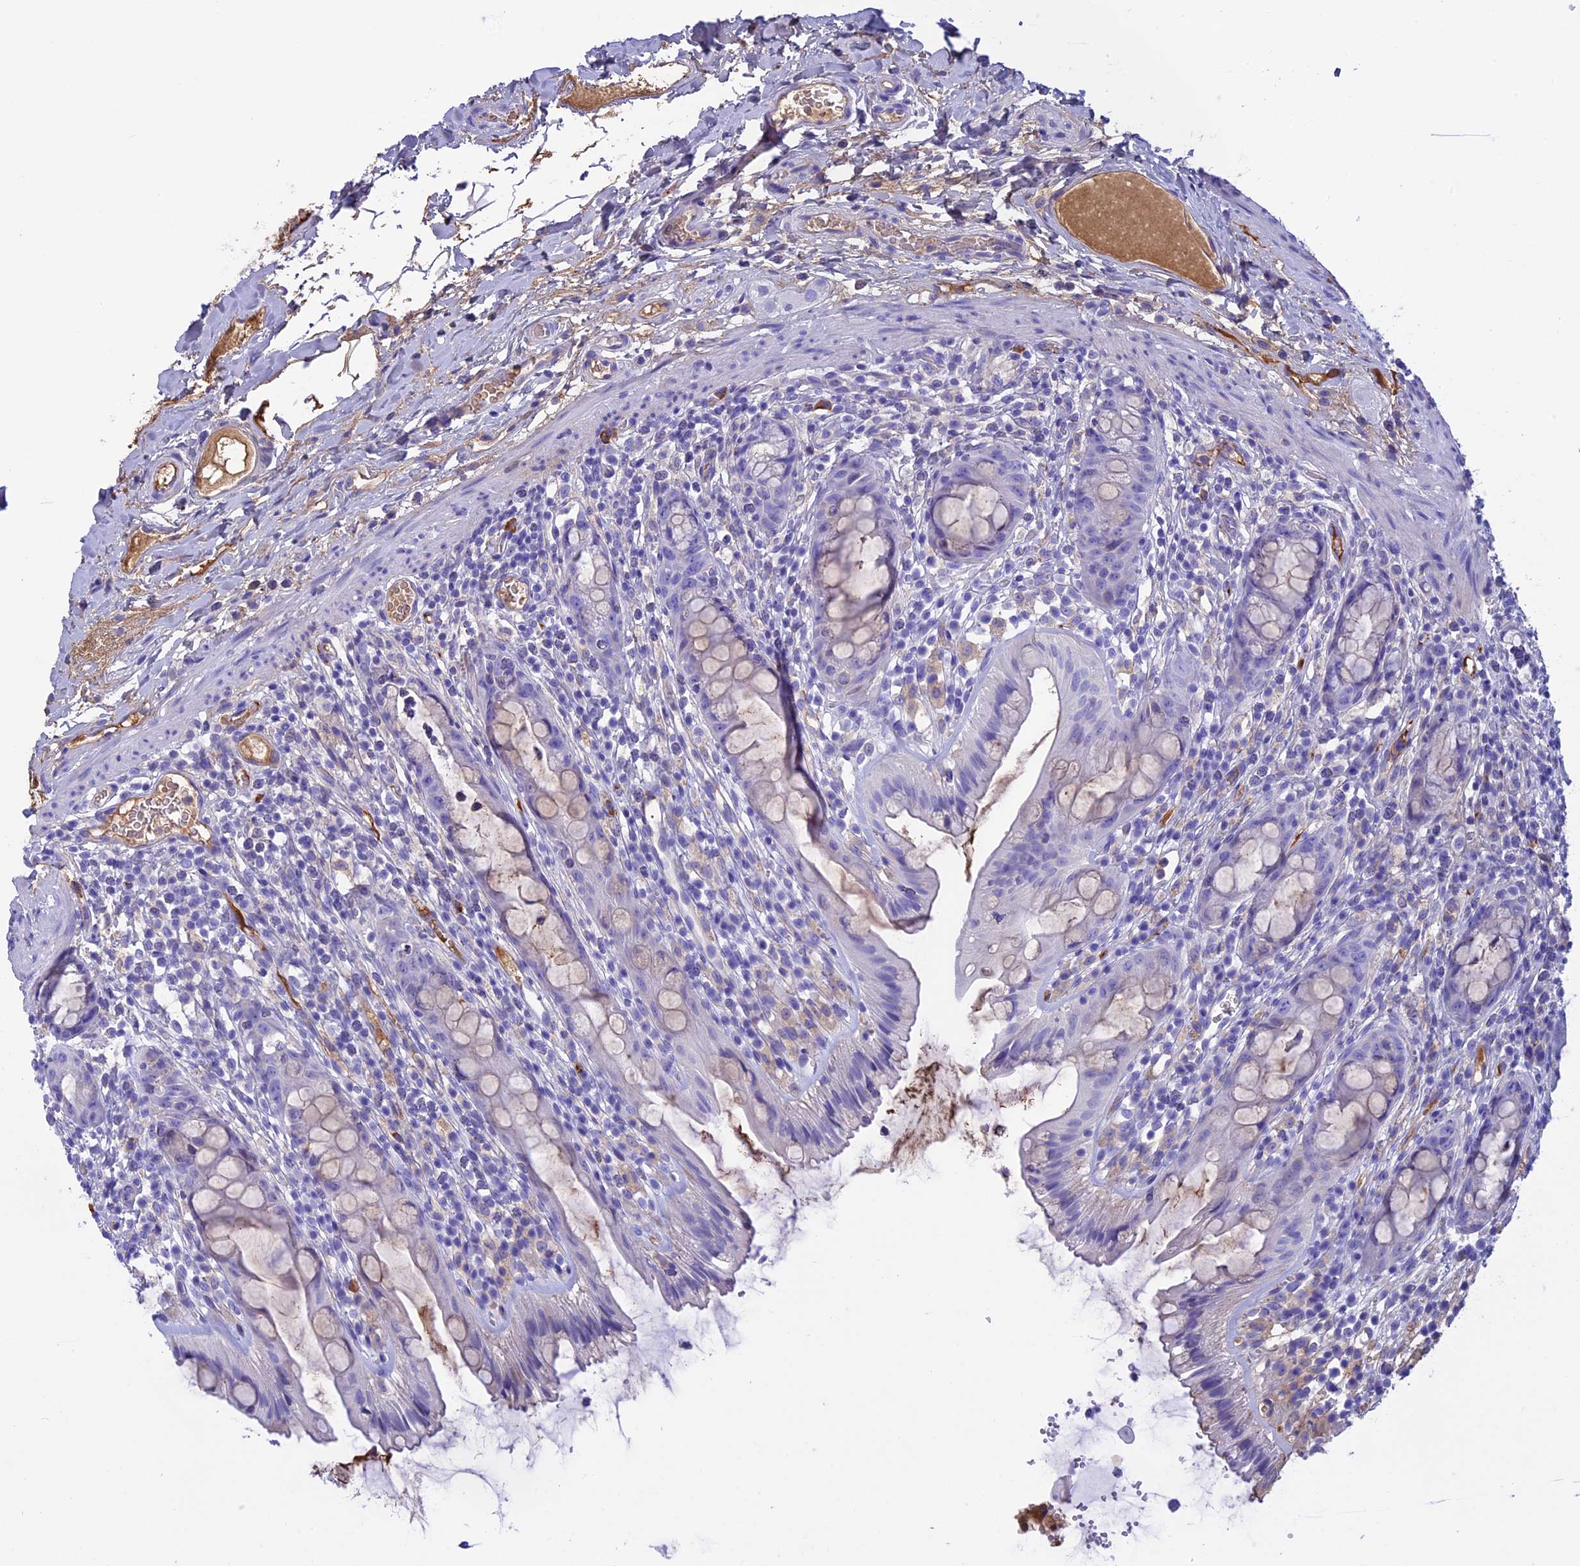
{"staining": {"intensity": "moderate", "quantity": "<25%", "location": "cytoplasmic/membranous"}, "tissue": "rectum", "cell_type": "Glandular cells", "image_type": "normal", "snomed": [{"axis": "morphology", "description": "Normal tissue, NOS"}, {"axis": "topography", "description": "Rectum"}], "caption": "An image showing moderate cytoplasmic/membranous staining in about <25% of glandular cells in unremarkable rectum, as visualized by brown immunohistochemical staining.", "gene": "IGSF6", "patient": {"sex": "female", "age": 57}}